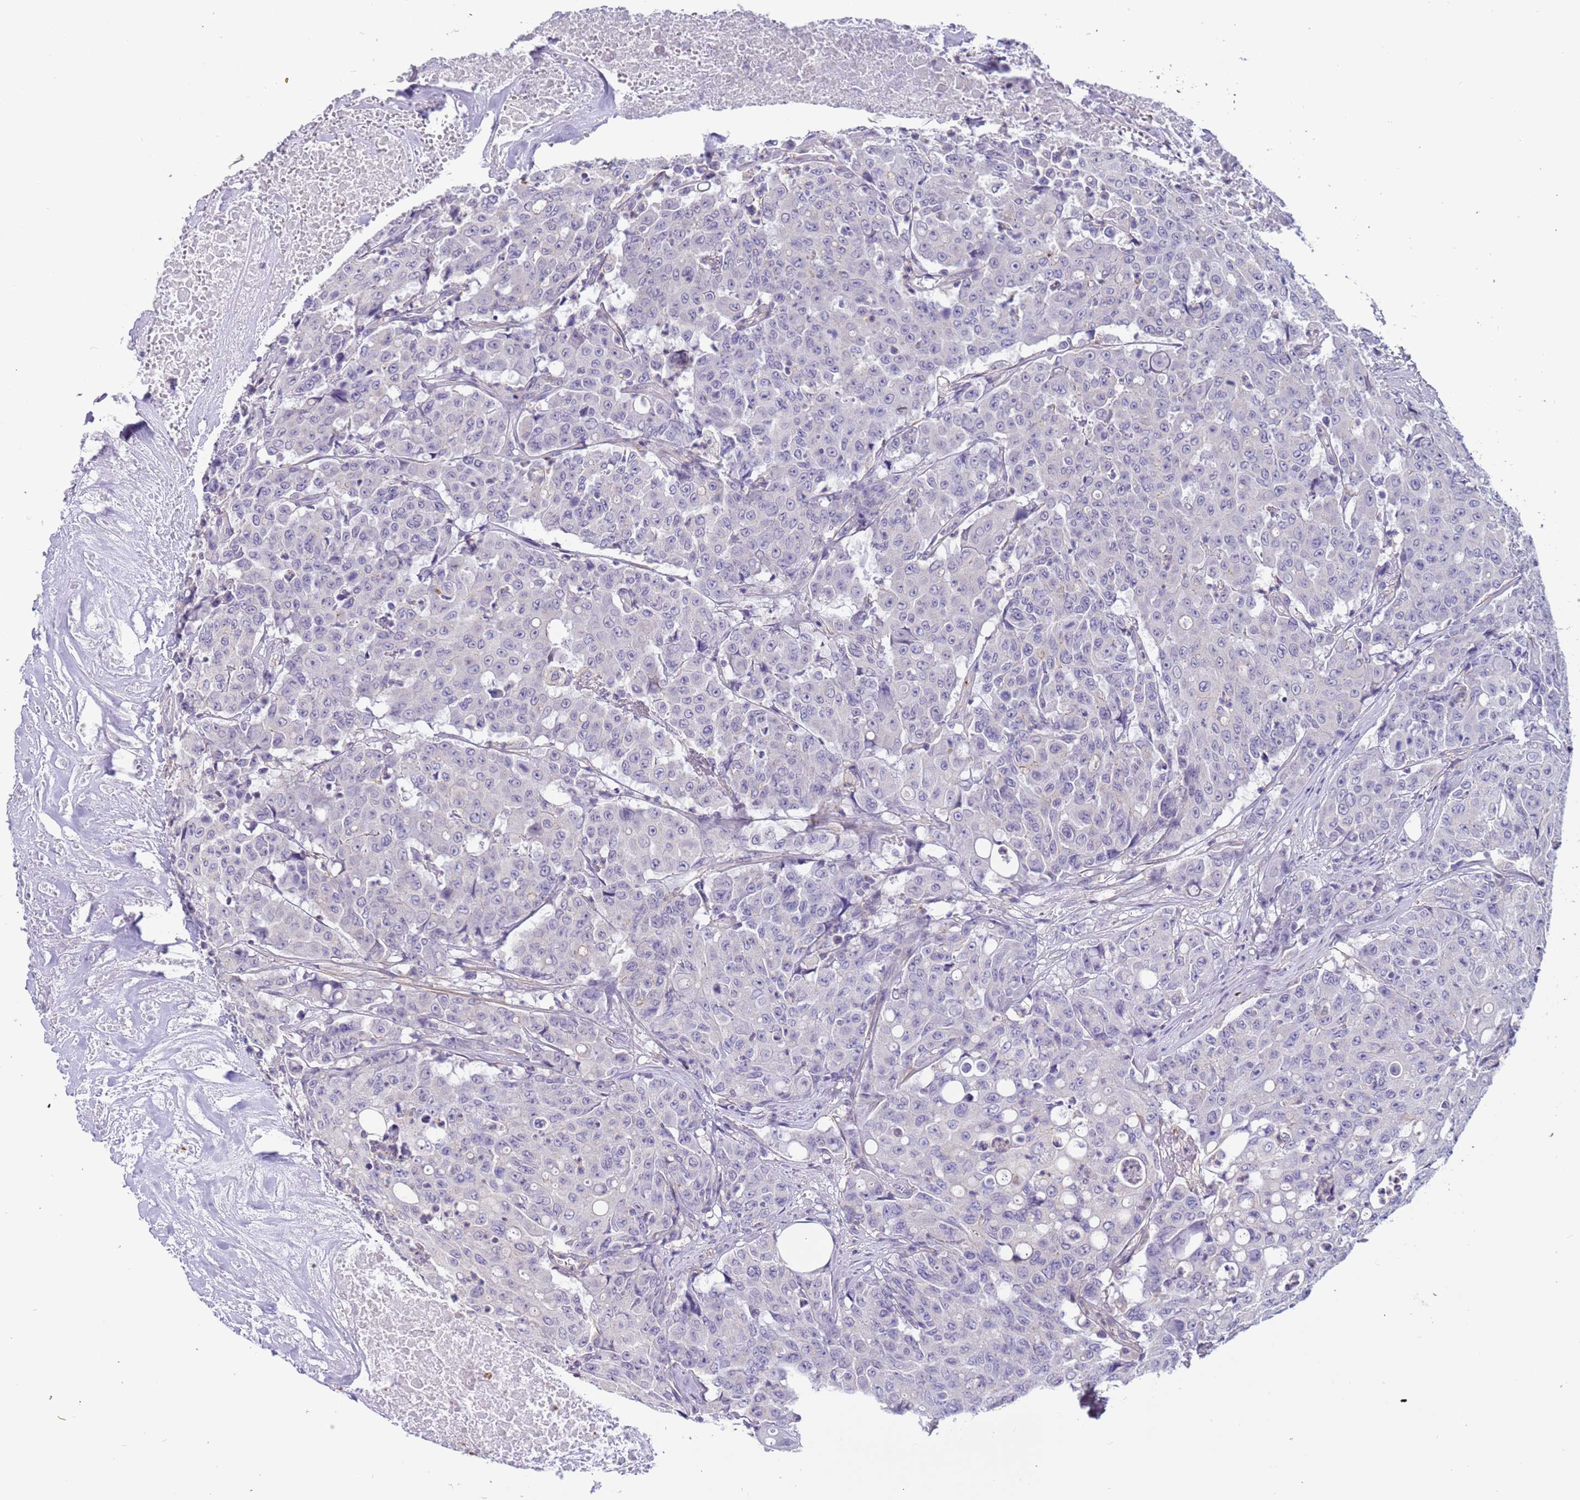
{"staining": {"intensity": "negative", "quantity": "none", "location": "none"}, "tissue": "colorectal cancer", "cell_type": "Tumor cells", "image_type": "cancer", "snomed": [{"axis": "morphology", "description": "Adenocarcinoma, NOS"}, {"axis": "topography", "description": "Colon"}], "caption": "Tumor cells are negative for brown protein staining in adenocarcinoma (colorectal).", "gene": "PCGF2", "patient": {"sex": "male", "age": 51}}